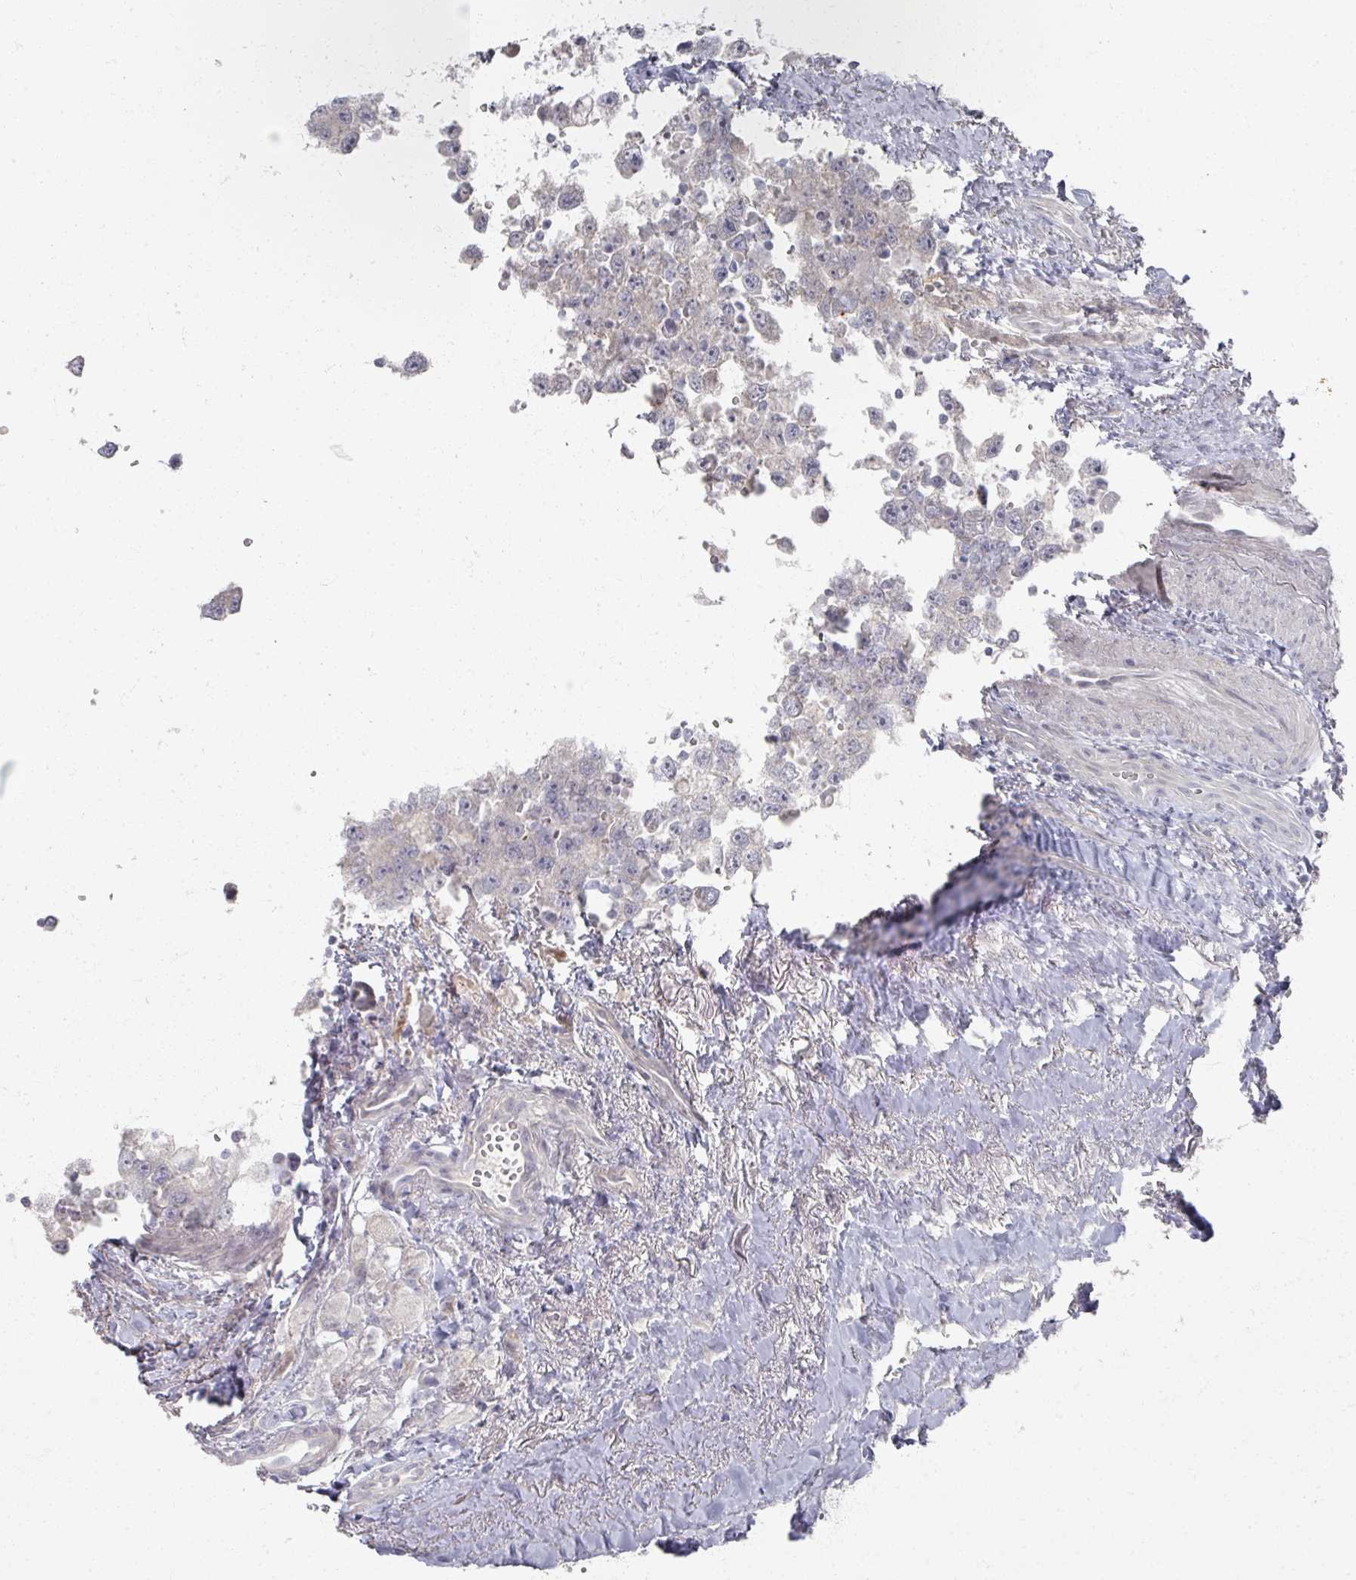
{"staining": {"intensity": "negative", "quantity": "none", "location": "none"}, "tissue": "testis cancer", "cell_type": "Tumor cells", "image_type": "cancer", "snomed": [{"axis": "morphology", "description": "Carcinoma, Embryonal, NOS"}, {"axis": "topography", "description": "Testis"}], "caption": "Micrograph shows no significant protein expression in tumor cells of testis cancer (embryonal carcinoma).", "gene": "TTYH3", "patient": {"sex": "male", "age": 83}}